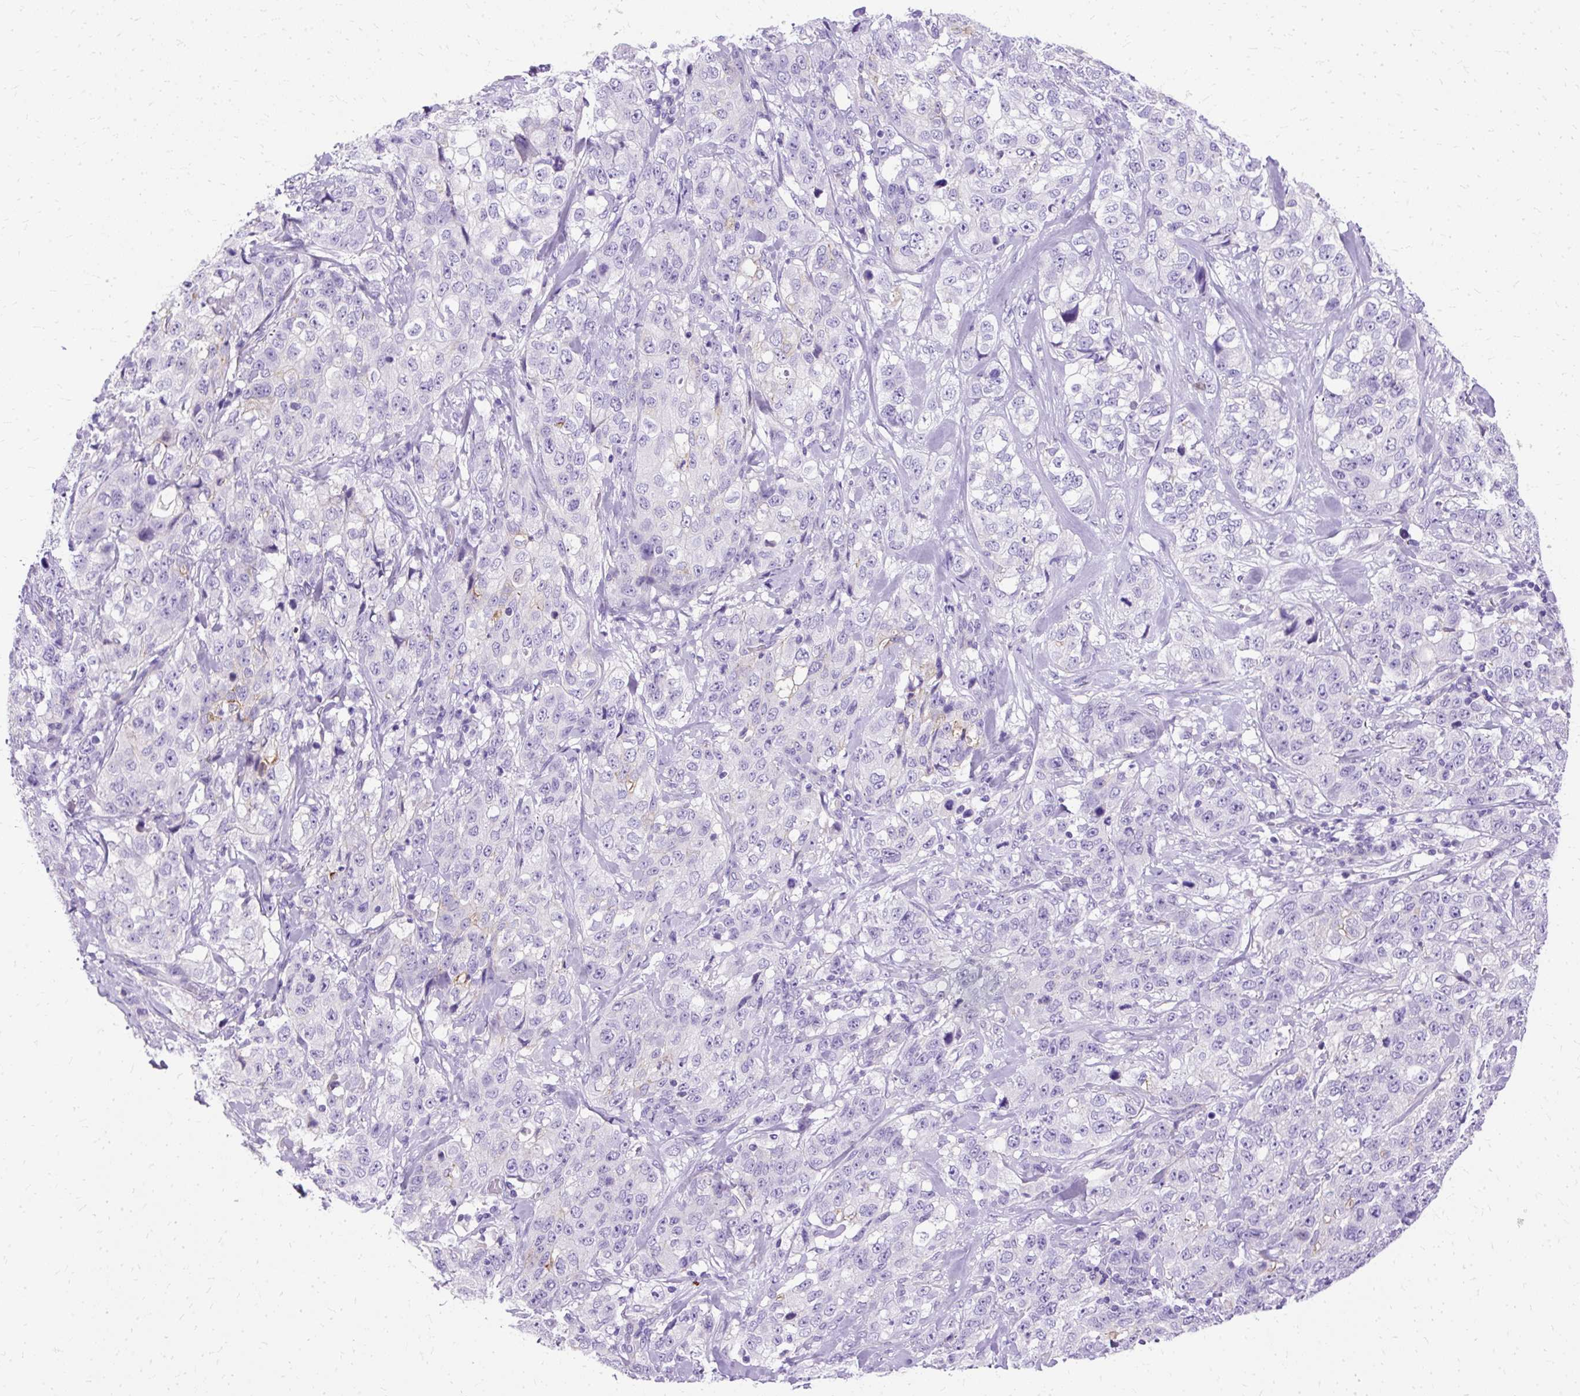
{"staining": {"intensity": "negative", "quantity": "none", "location": "none"}, "tissue": "stomach cancer", "cell_type": "Tumor cells", "image_type": "cancer", "snomed": [{"axis": "morphology", "description": "Adenocarcinoma, NOS"}, {"axis": "topography", "description": "Stomach"}], "caption": "A histopathology image of stomach adenocarcinoma stained for a protein exhibits no brown staining in tumor cells. (DAB (3,3'-diaminobenzidine) immunohistochemistry visualized using brightfield microscopy, high magnification).", "gene": "MYO6", "patient": {"sex": "male", "age": 48}}